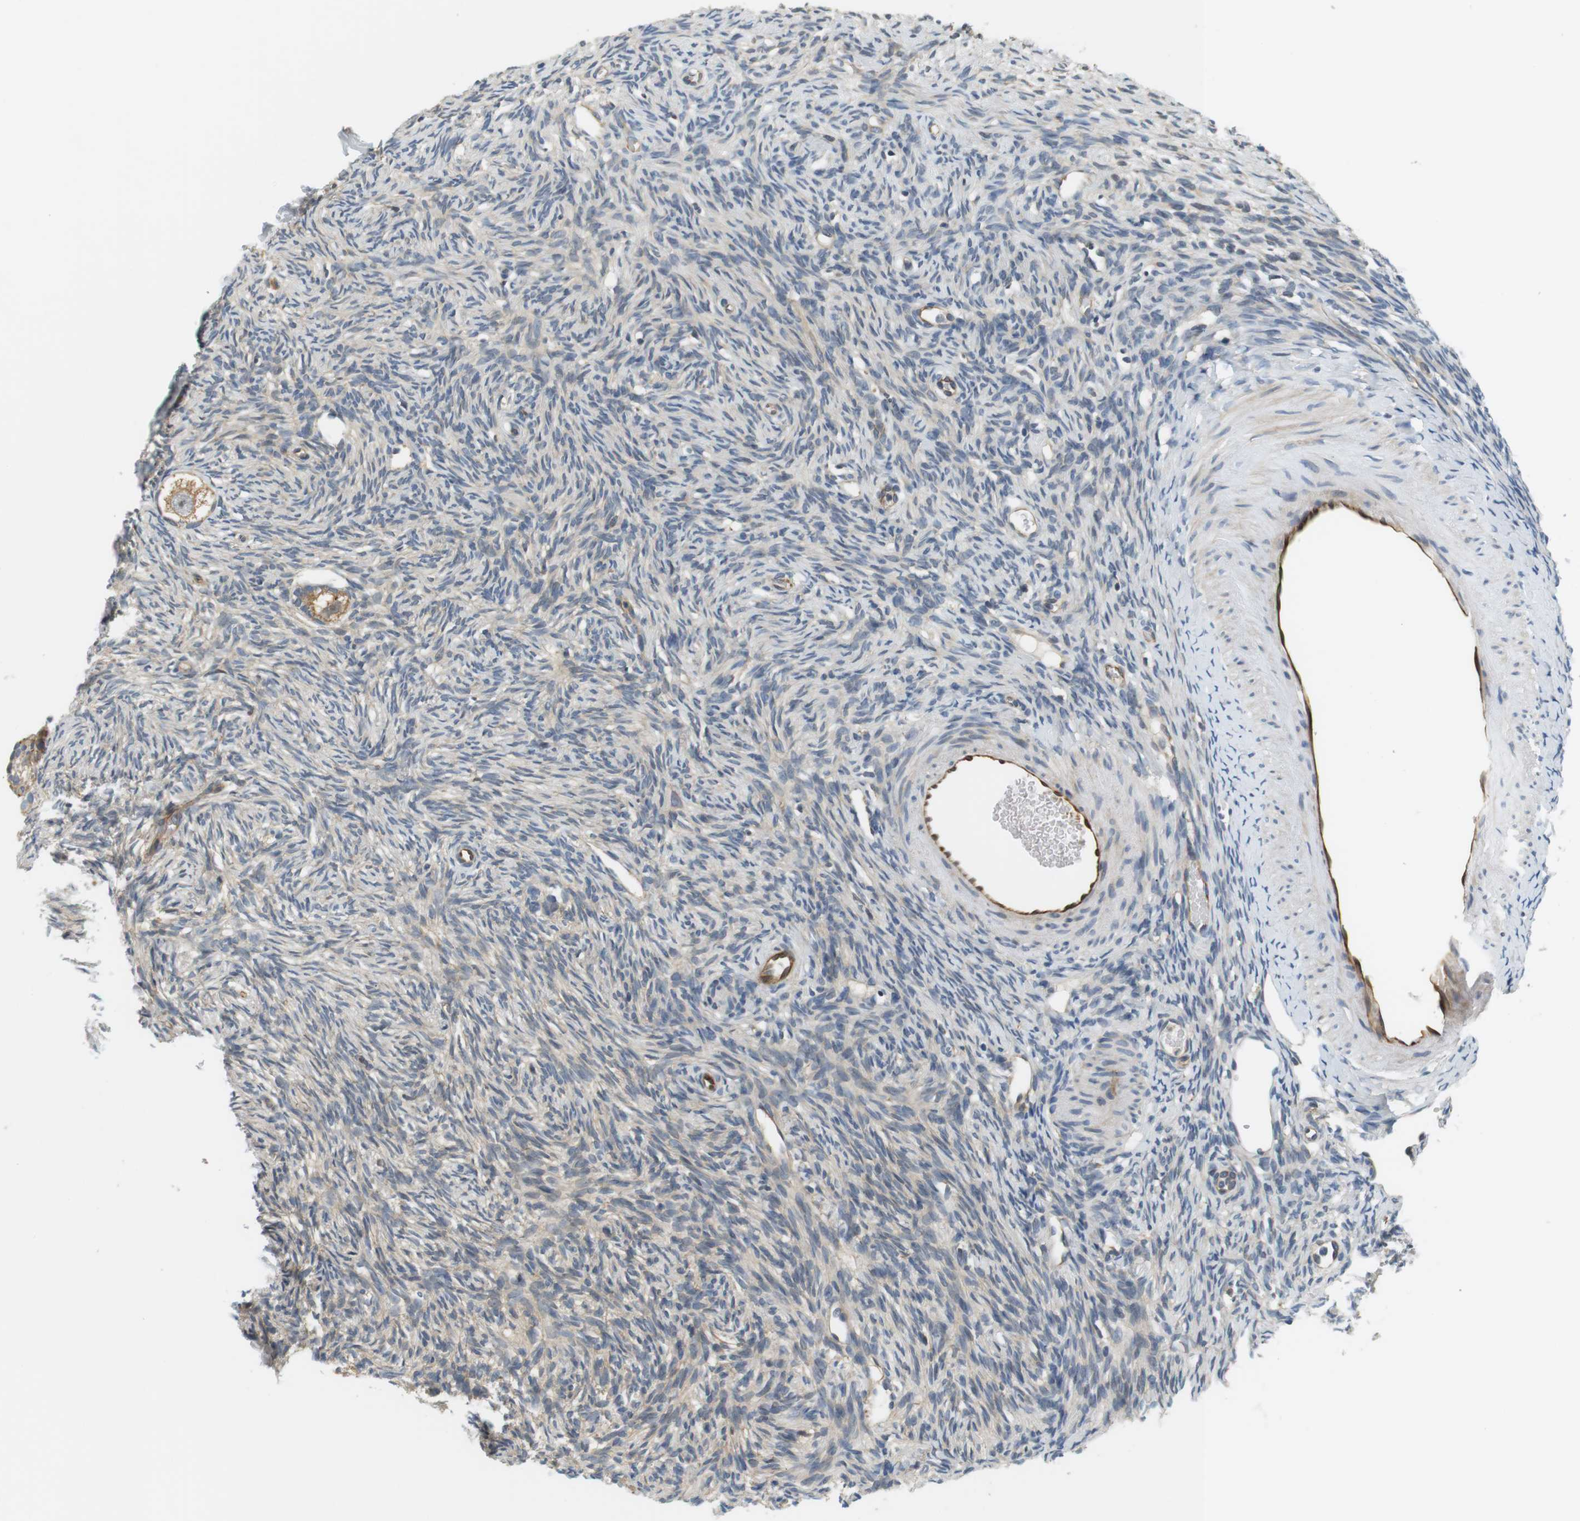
{"staining": {"intensity": "moderate", "quantity": ">75%", "location": "cytoplasmic/membranous"}, "tissue": "ovary", "cell_type": "Follicle cells", "image_type": "normal", "snomed": [{"axis": "morphology", "description": "Normal tissue, NOS"}, {"axis": "topography", "description": "Ovary"}], "caption": "This is a histology image of IHC staining of benign ovary, which shows moderate positivity in the cytoplasmic/membranous of follicle cells.", "gene": "SH3GLB1", "patient": {"sex": "female", "age": 33}}